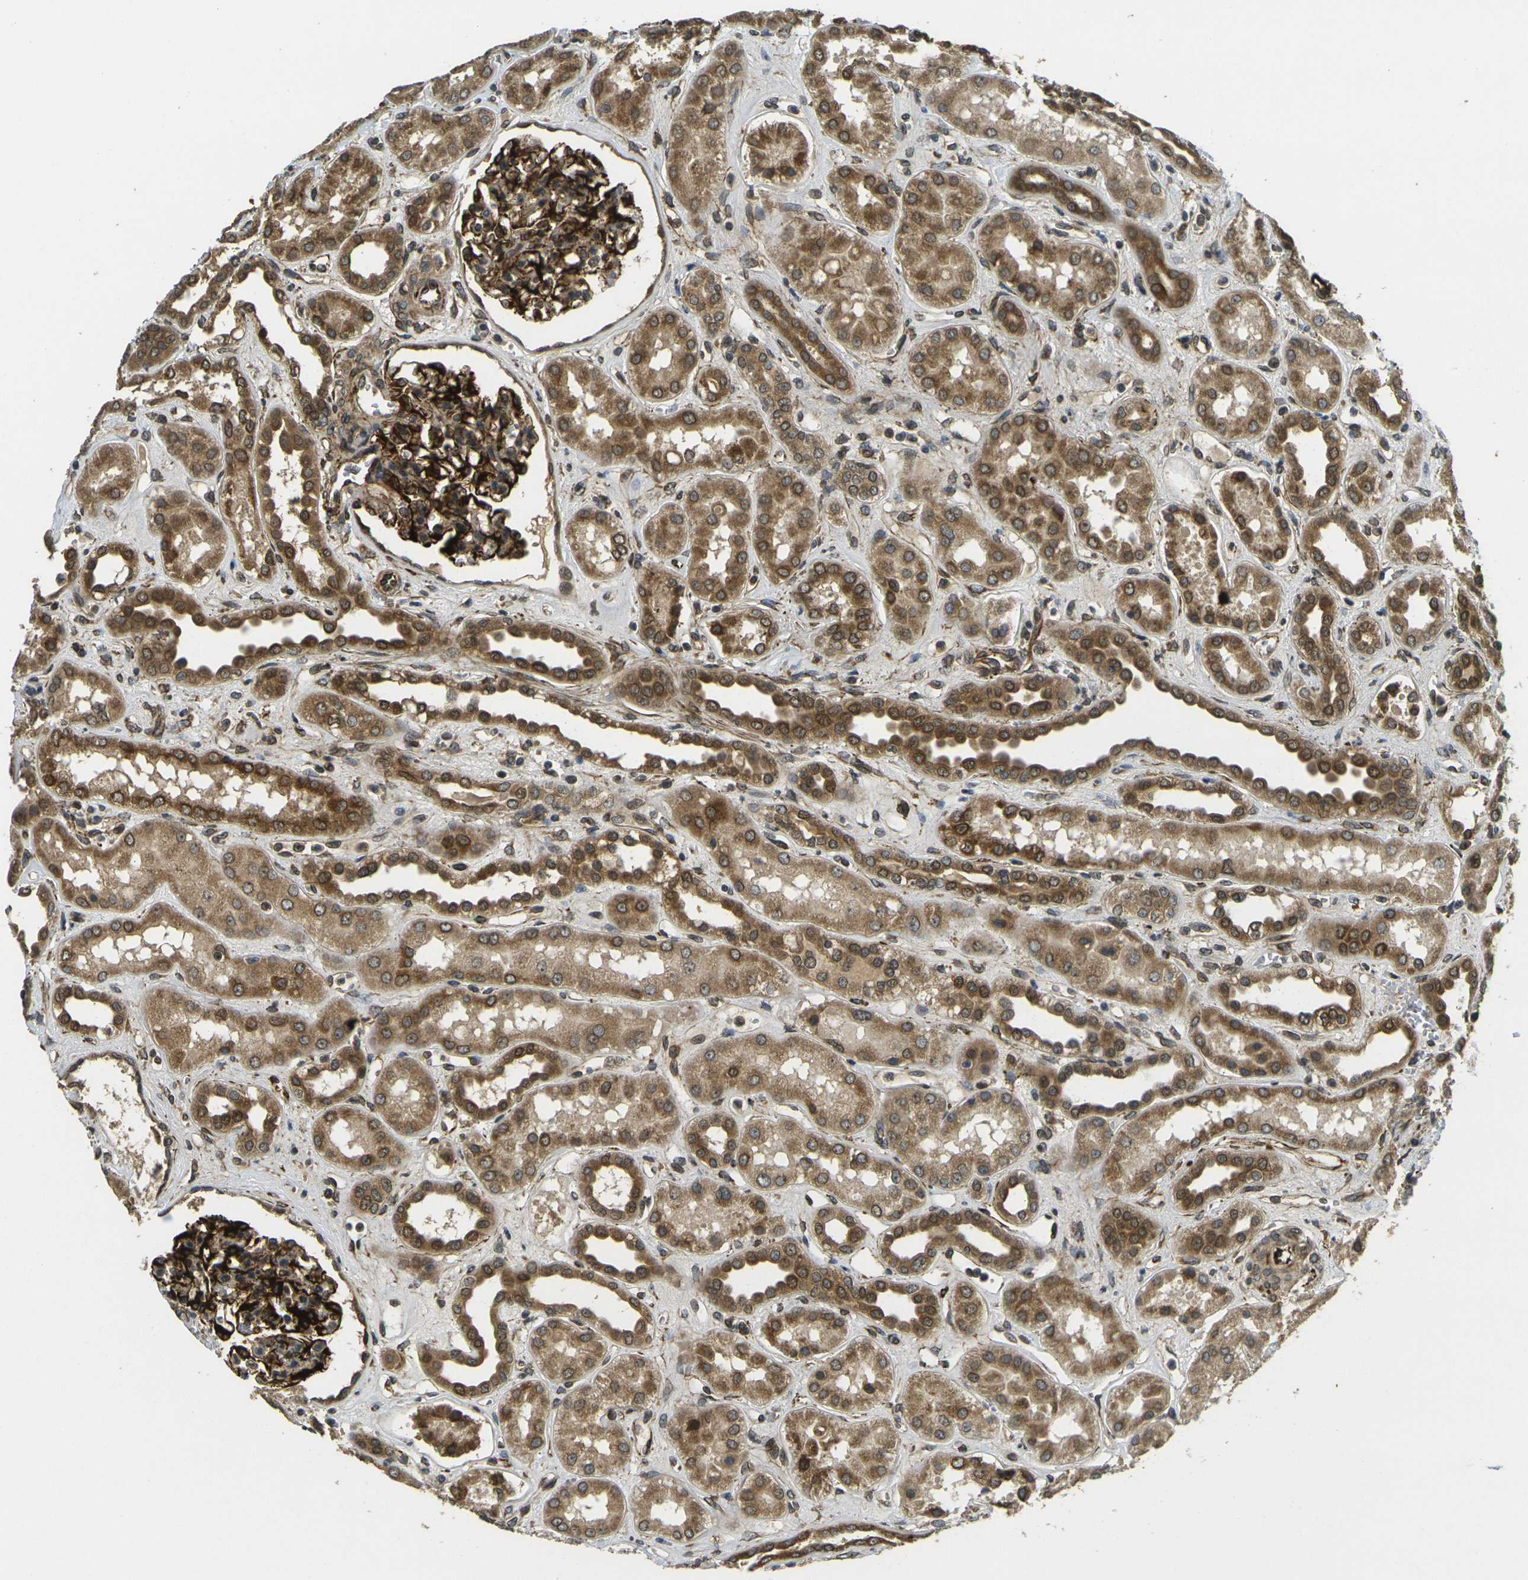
{"staining": {"intensity": "strong", "quantity": ">75%", "location": "cytoplasmic/membranous"}, "tissue": "kidney", "cell_type": "Cells in glomeruli", "image_type": "normal", "snomed": [{"axis": "morphology", "description": "Normal tissue, NOS"}, {"axis": "topography", "description": "Kidney"}], "caption": "This is a photomicrograph of immunohistochemistry staining of unremarkable kidney, which shows strong staining in the cytoplasmic/membranous of cells in glomeruli.", "gene": "FUT11", "patient": {"sex": "male", "age": 59}}